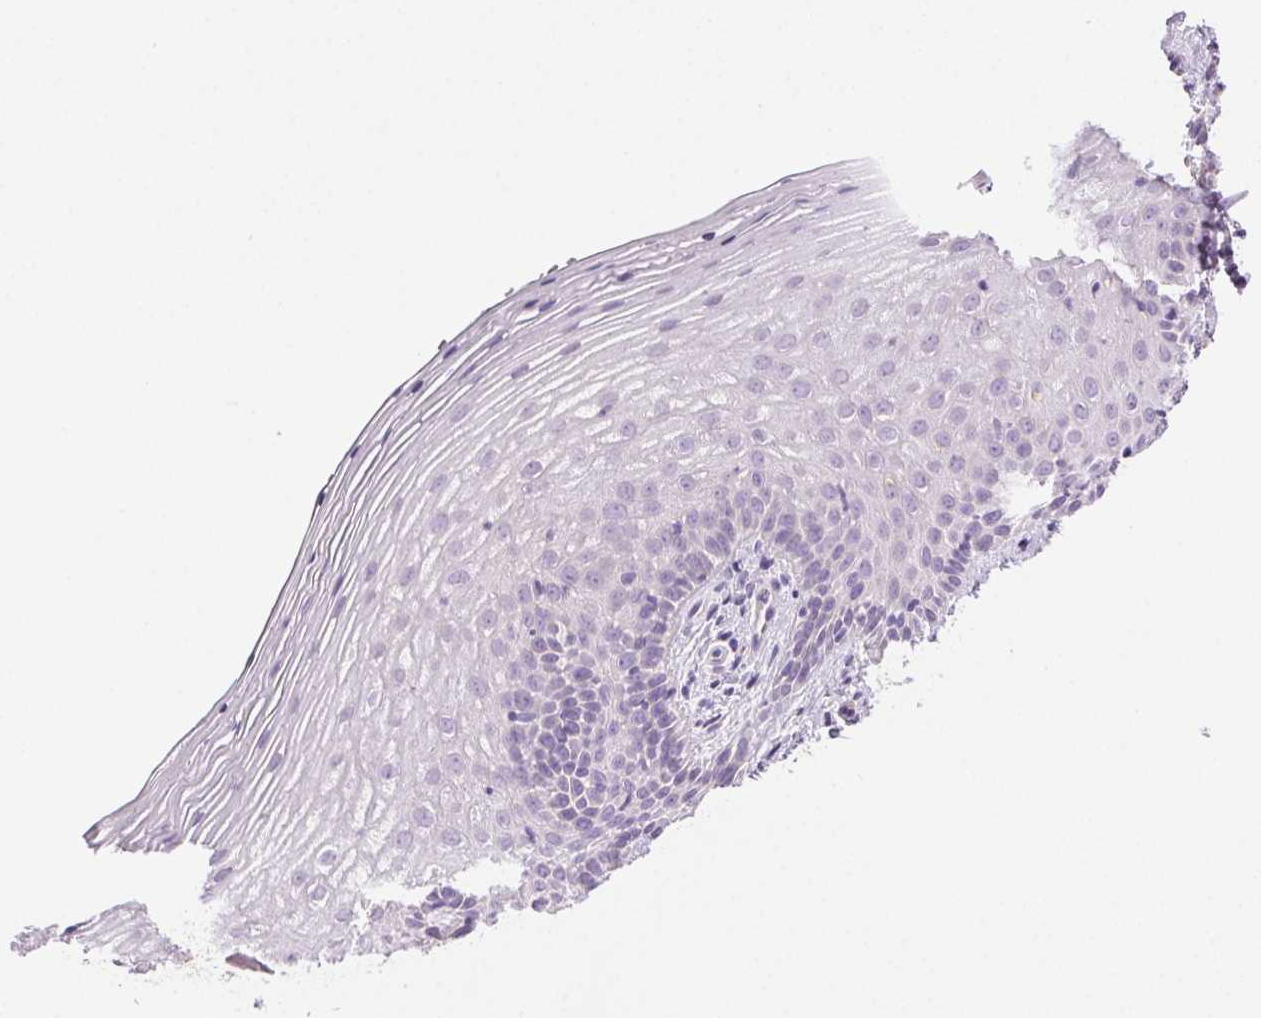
{"staining": {"intensity": "negative", "quantity": "none", "location": "none"}, "tissue": "vagina", "cell_type": "Squamous epithelial cells", "image_type": "normal", "snomed": [{"axis": "morphology", "description": "Normal tissue, NOS"}, {"axis": "topography", "description": "Vagina"}], "caption": "Immunohistochemistry (IHC) image of normal vagina stained for a protein (brown), which demonstrates no staining in squamous epithelial cells. (DAB immunohistochemistry with hematoxylin counter stain).", "gene": "BPIFB2", "patient": {"sex": "female", "age": 45}}